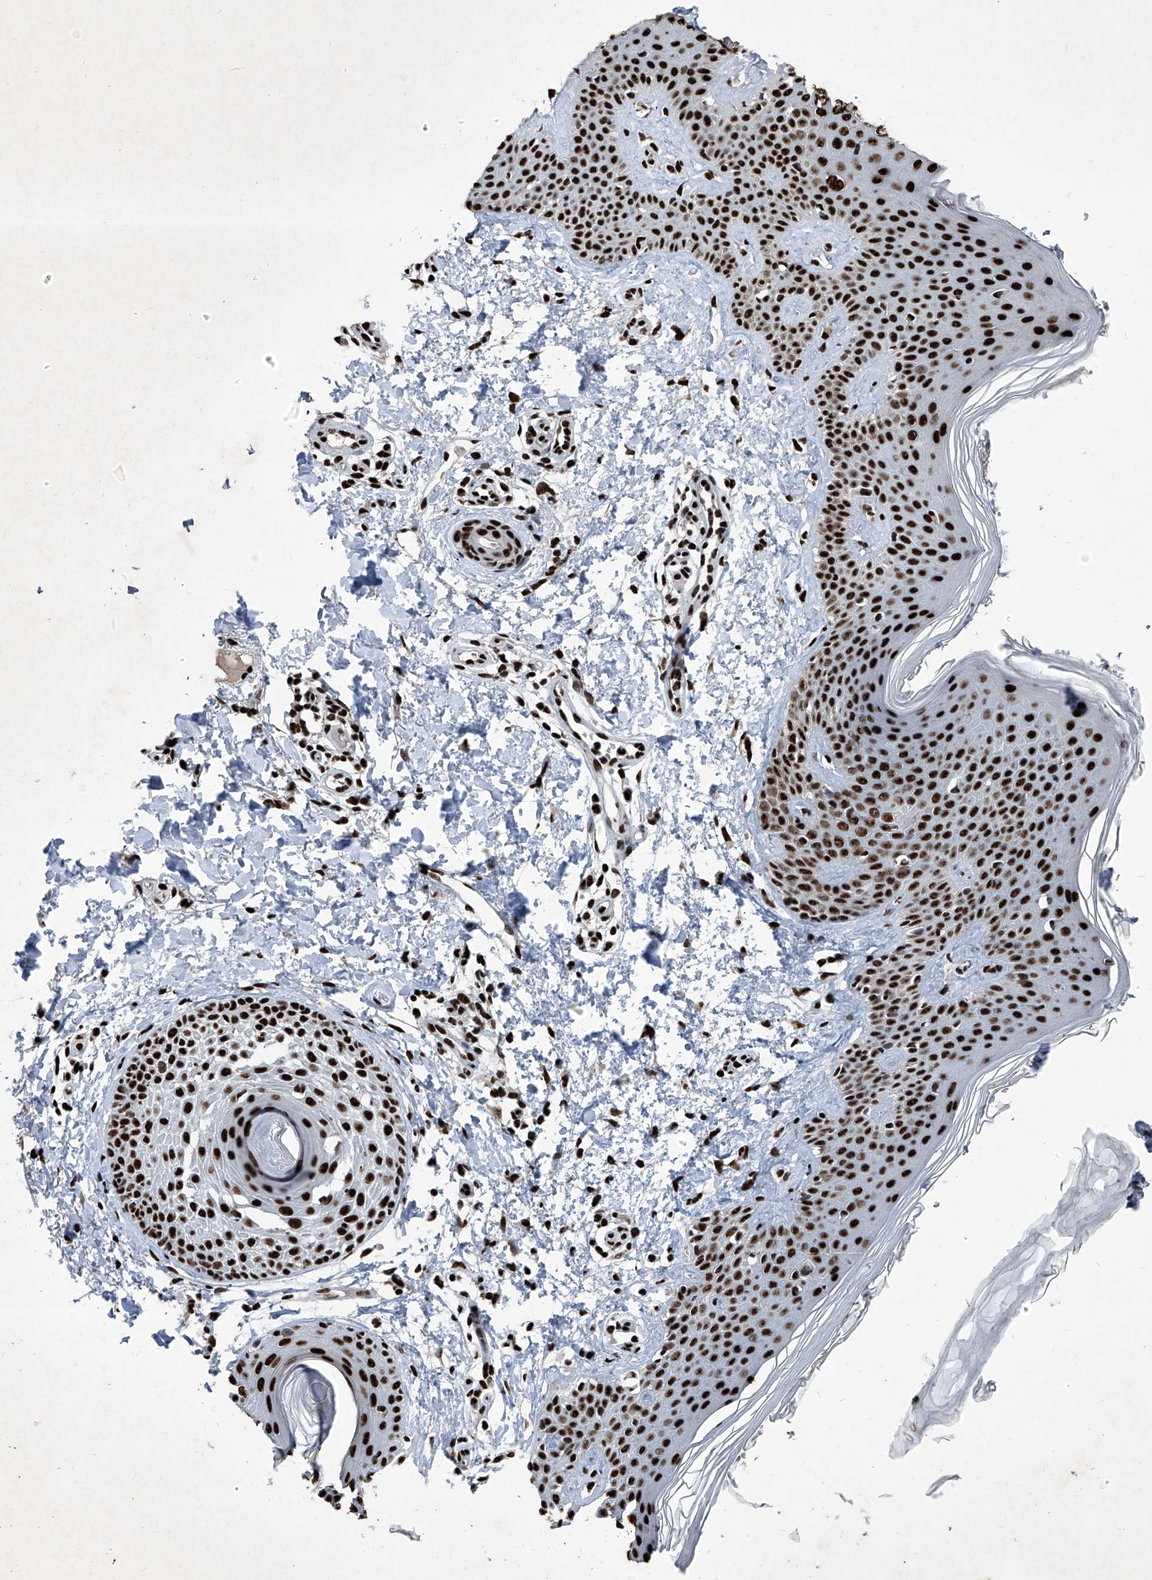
{"staining": {"intensity": "strong", "quantity": ">75%", "location": "nuclear"}, "tissue": "skin", "cell_type": "Fibroblasts", "image_type": "normal", "snomed": [{"axis": "morphology", "description": "Normal tissue, NOS"}, {"axis": "topography", "description": "Skin"}], "caption": "Skin stained with IHC exhibits strong nuclear positivity in about >75% of fibroblasts.", "gene": "DDX39B", "patient": {"sex": "male", "age": 37}}